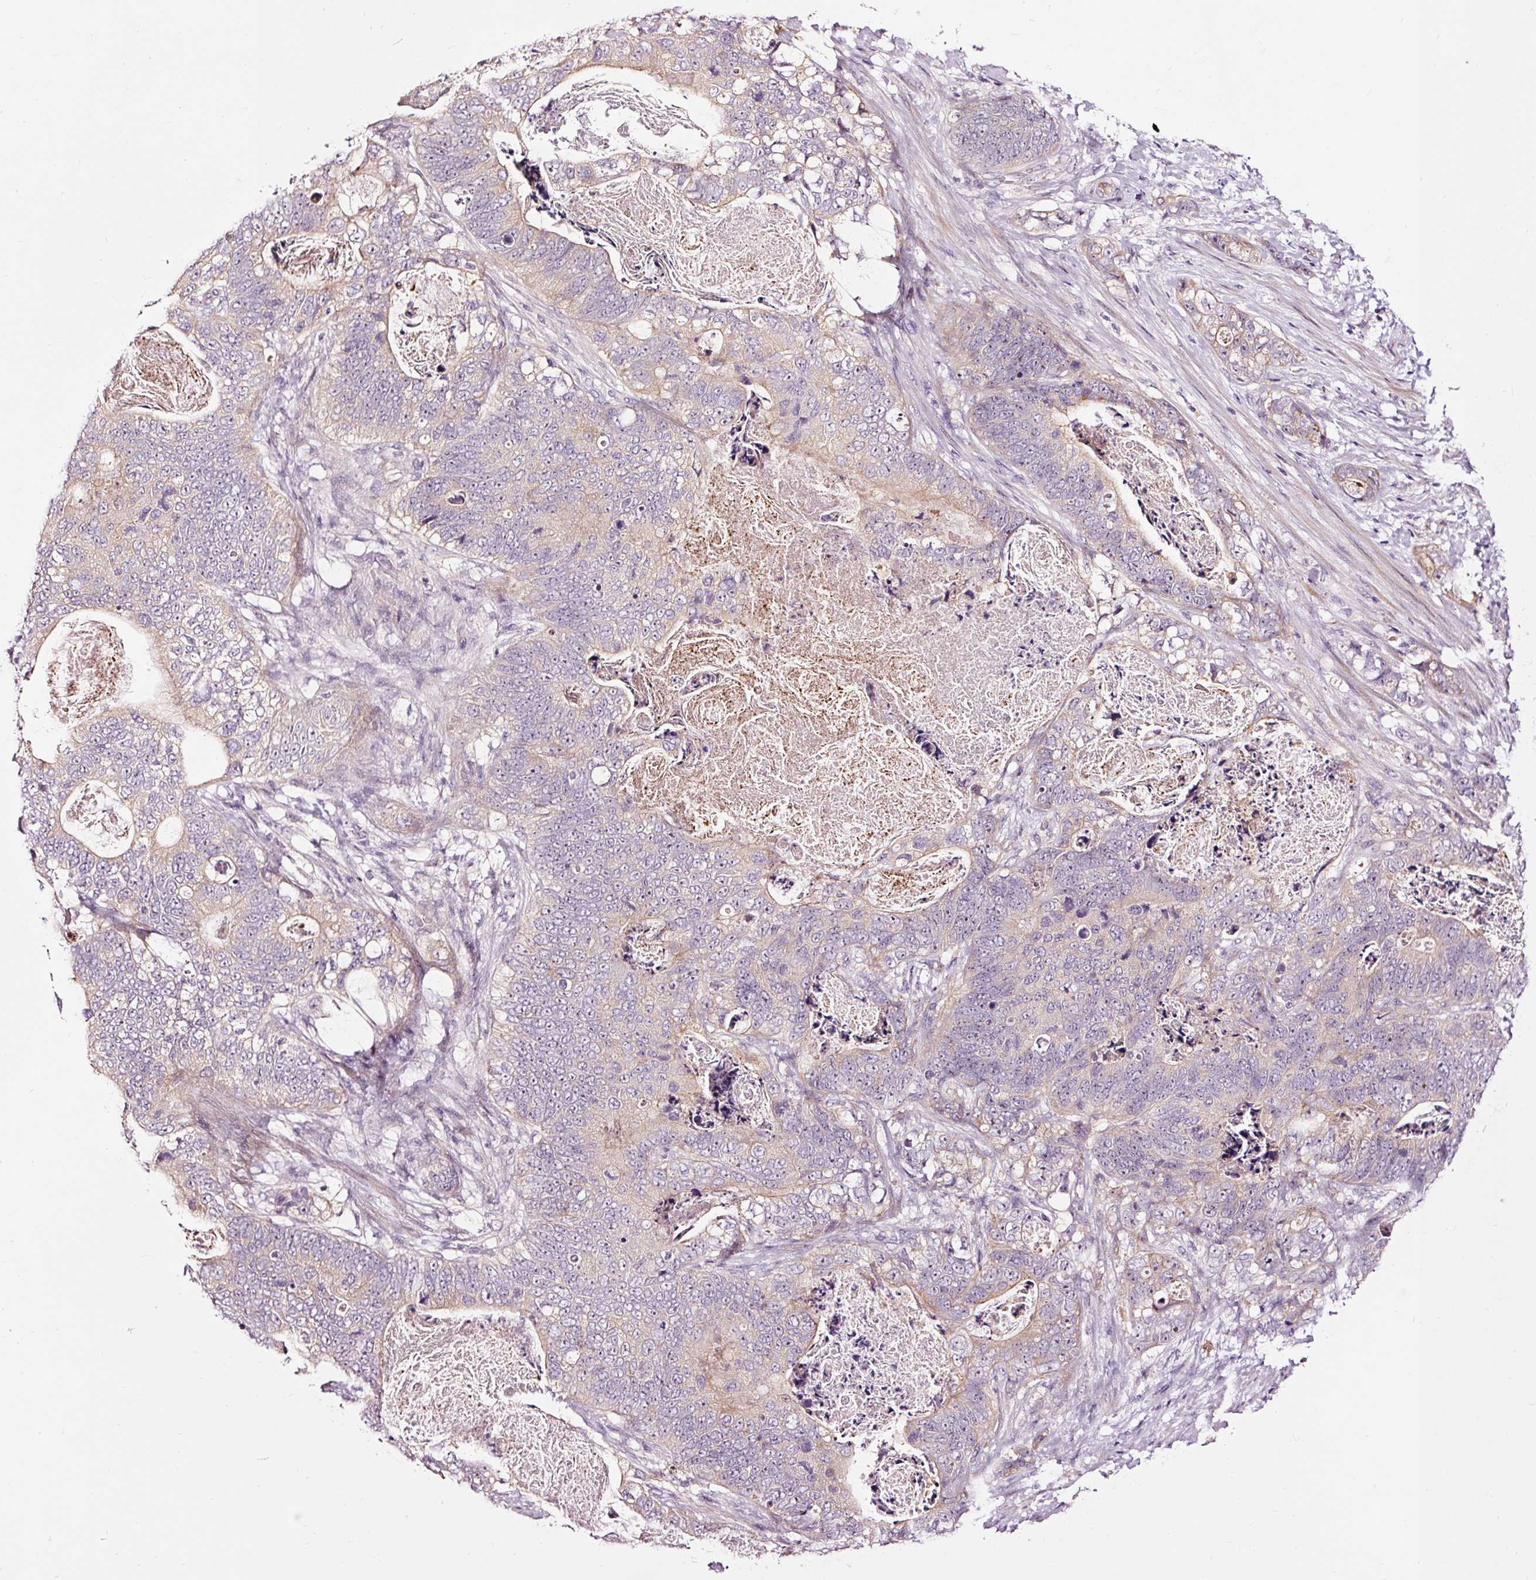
{"staining": {"intensity": "weak", "quantity": "<25%", "location": "cytoplasmic/membranous"}, "tissue": "stomach cancer", "cell_type": "Tumor cells", "image_type": "cancer", "snomed": [{"axis": "morphology", "description": "Normal tissue, NOS"}, {"axis": "morphology", "description": "Adenocarcinoma, NOS"}, {"axis": "topography", "description": "Stomach"}], "caption": "This image is of stomach cancer stained with immunohistochemistry to label a protein in brown with the nuclei are counter-stained blue. There is no expression in tumor cells. (Immunohistochemistry, brightfield microscopy, high magnification).", "gene": "UTP14A", "patient": {"sex": "female", "age": 89}}